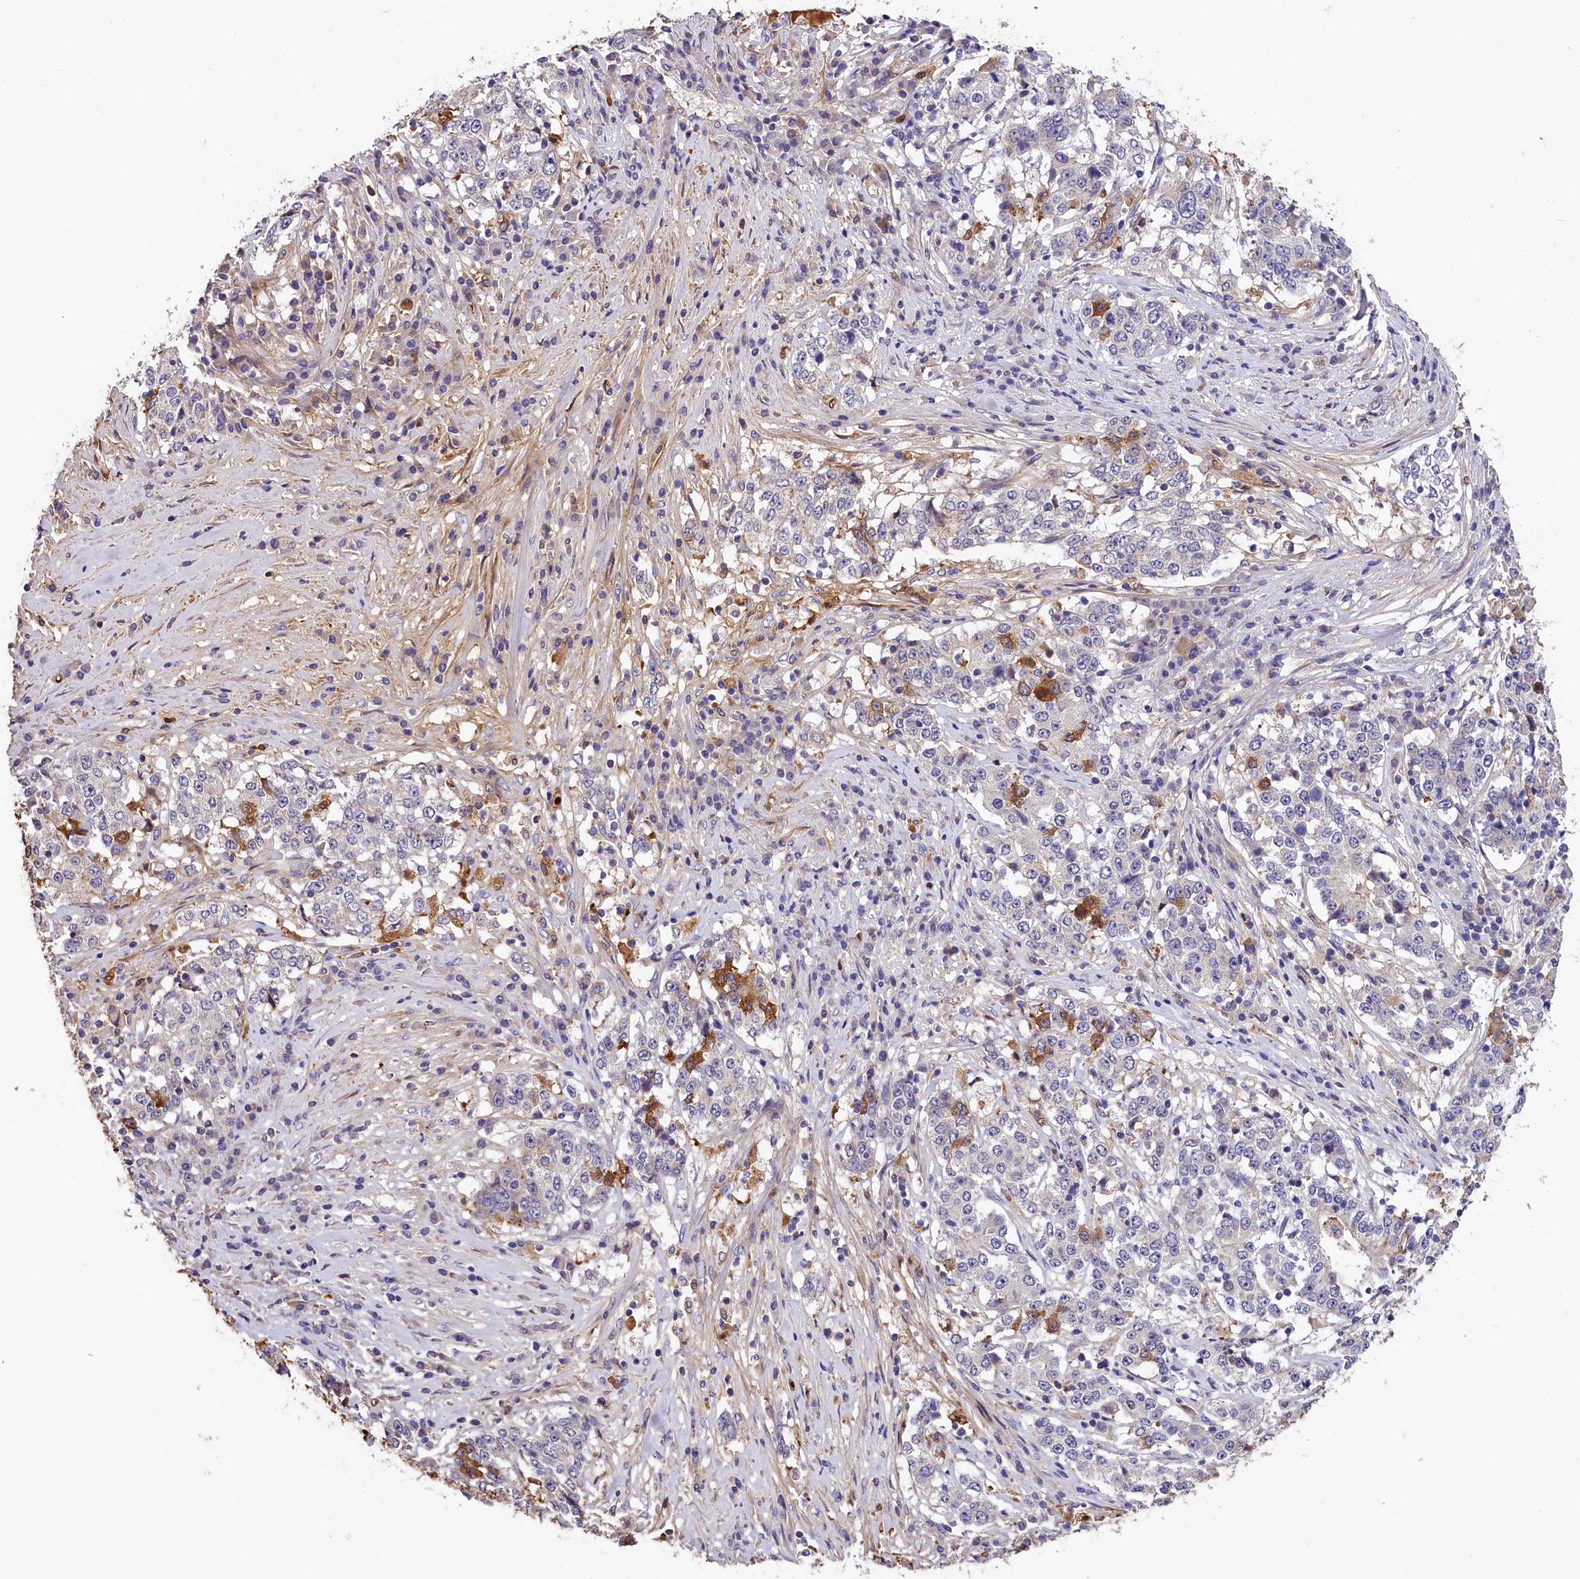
{"staining": {"intensity": "moderate", "quantity": "<25%", "location": "cytoplasmic/membranous"}, "tissue": "stomach cancer", "cell_type": "Tumor cells", "image_type": "cancer", "snomed": [{"axis": "morphology", "description": "Adenocarcinoma, NOS"}, {"axis": "topography", "description": "Stomach"}], "caption": "Tumor cells demonstrate low levels of moderate cytoplasmic/membranous staining in about <25% of cells in adenocarcinoma (stomach).", "gene": "PHAF1", "patient": {"sex": "male", "age": 59}}